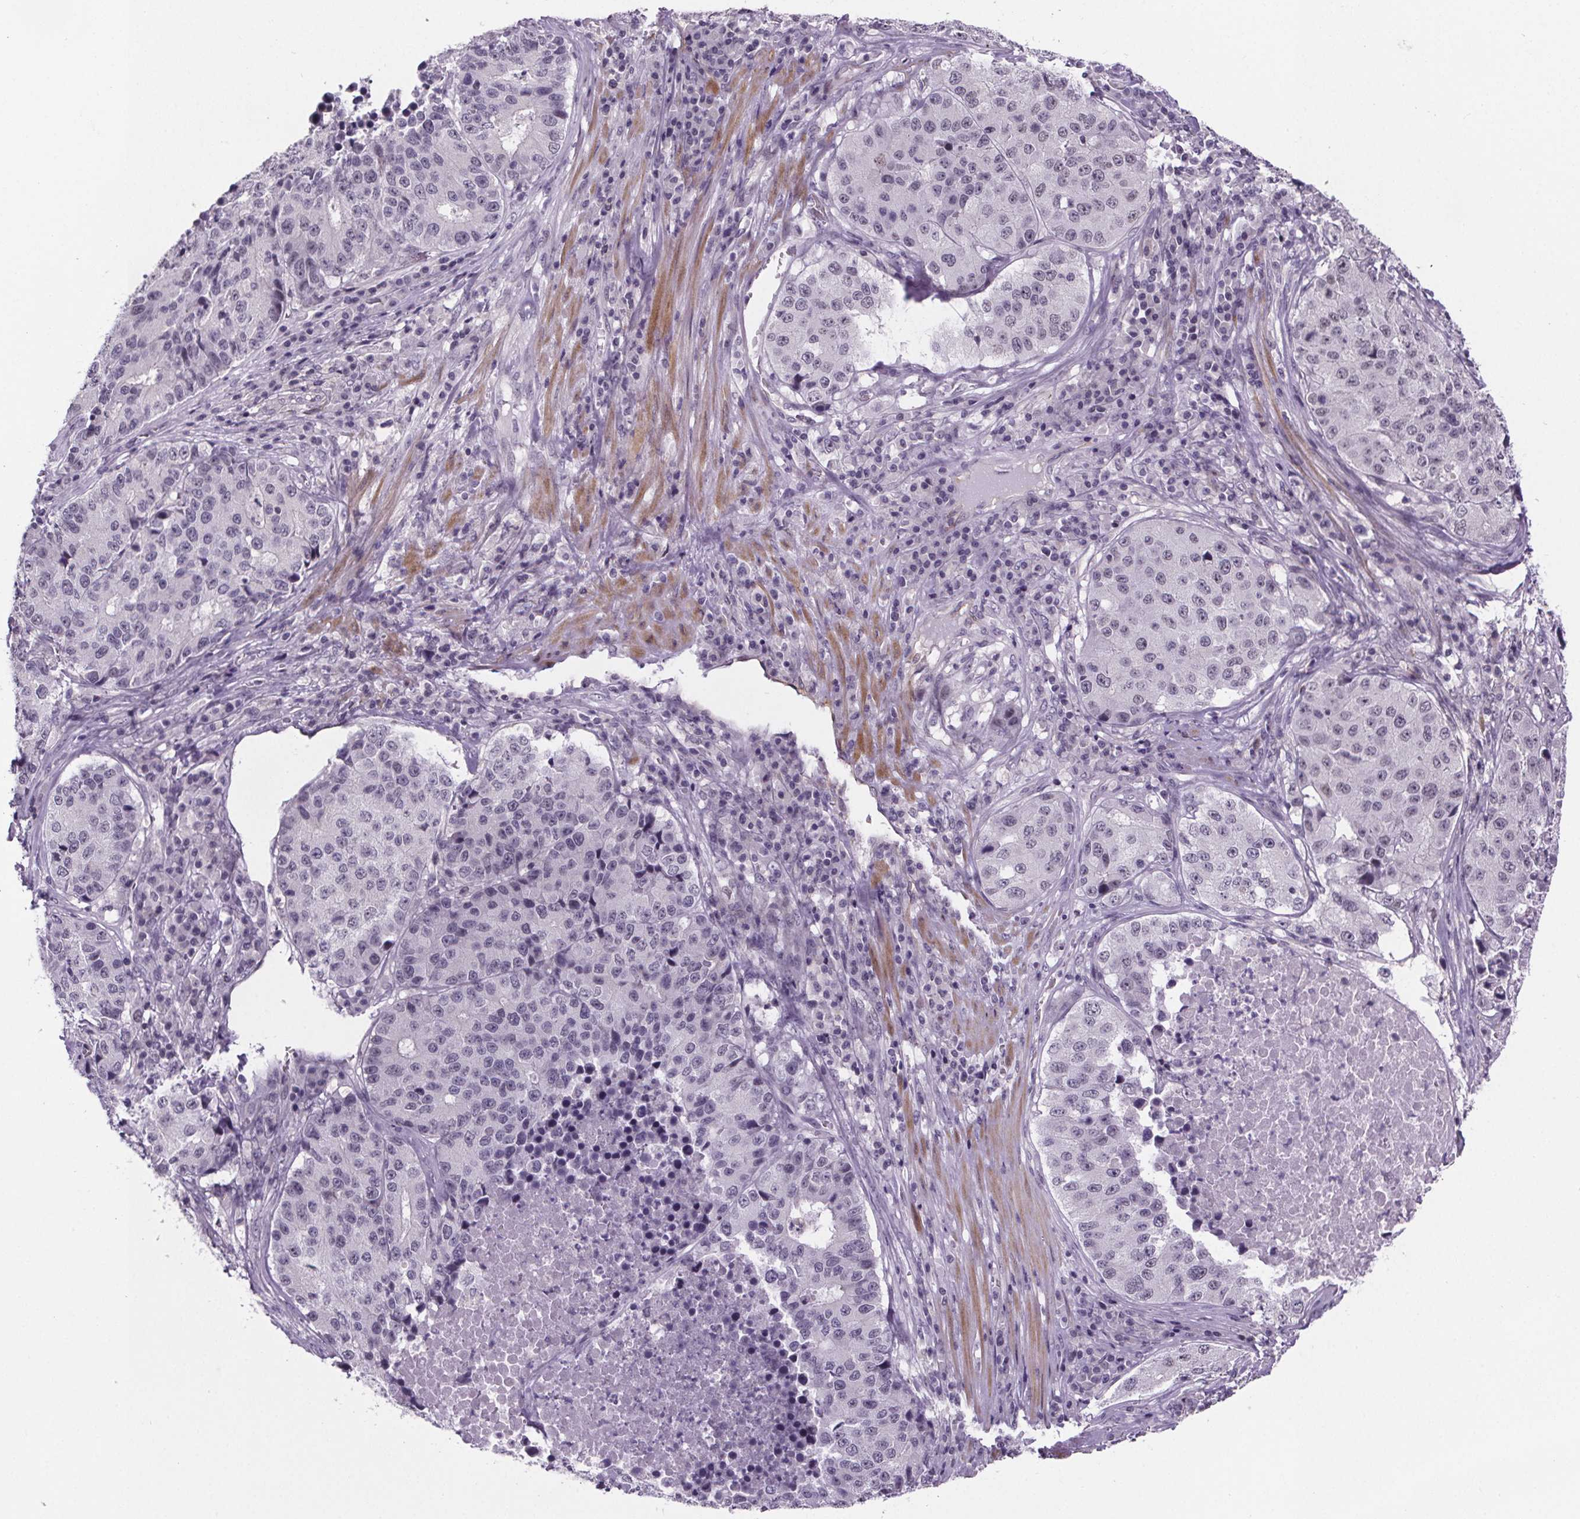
{"staining": {"intensity": "negative", "quantity": "none", "location": "none"}, "tissue": "stomach cancer", "cell_type": "Tumor cells", "image_type": "cancer", "snomed": [{"axis": "morphology", "description": "Adenocarcinoma, NOS"}, {"axis": "topography", "description": "Stomach"}], "caption": "The micrograph reveals no significant staining in tumor cells of adenocarcinoma (stomach).", "gene": "TTC12", "patient": {"sex": "male", "age": 71}}